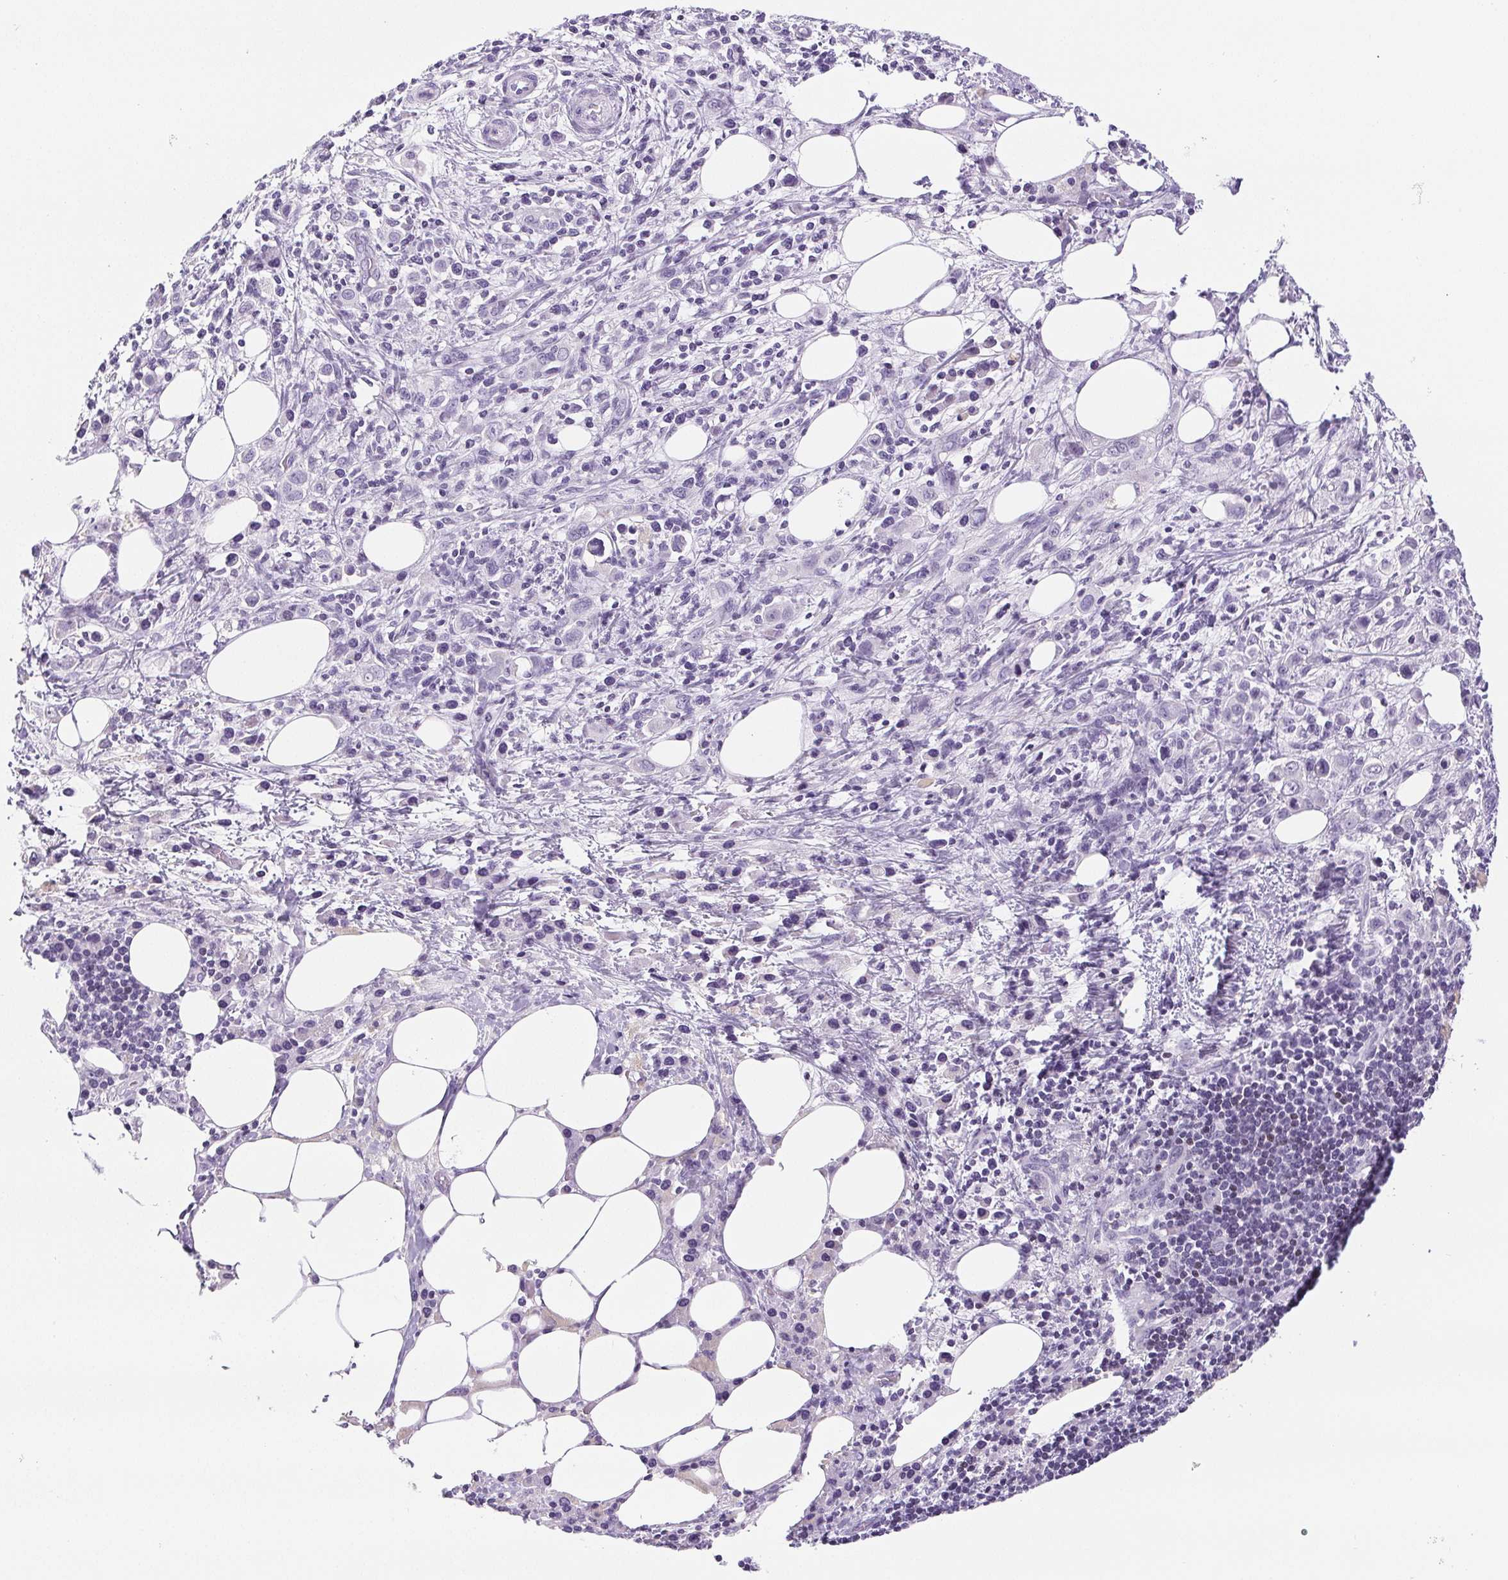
{"staining": {"intensity": "negative", "quantity": "none", "location": "none"}, "tissue": "stomach cancer", "cell_type": "Tumor cells", "image_type": "cancer", "snomed": [{"axis": "morphology", "description": "Adenocarcinoma, NOS"}, {"axis": "topography", "description": "Stomach, upper"}], "caption": "The immunohistochemistry (IHC) micrograph has no significant staining in tumor cells of stomach cancer tissue. Nuclei are stained in blue.", "gene": "BEND2", "patient": {"sex": "male", "age": 75}}